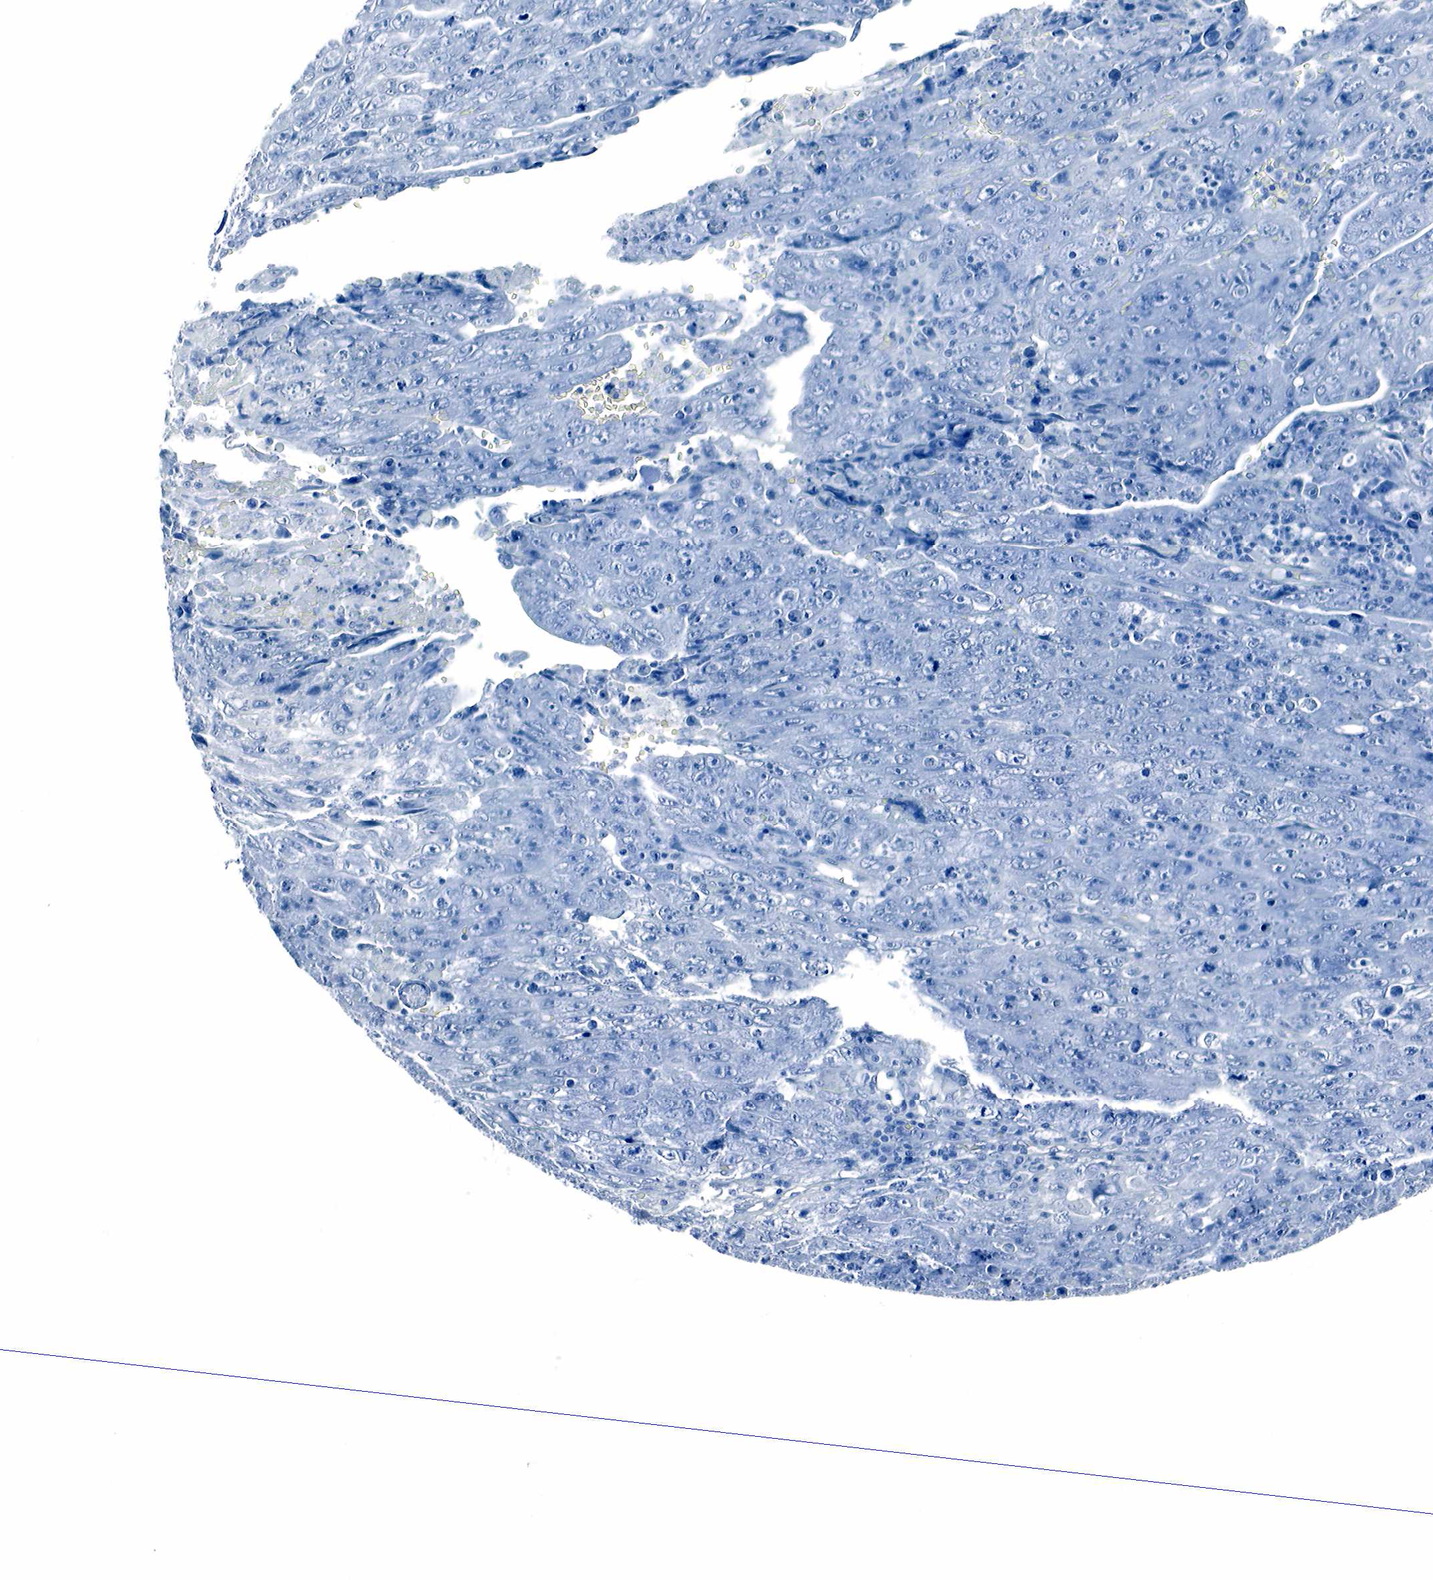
{"staining": {"intensity": "negative", "quantity": "none", "location": "none"}, "tissue": "testis cancer", "cell_type": "Tumor cells", "image_type": "cancer", "snomed": [{"axis": "morphology", "description": "Carcinoma, Embryonal, NOS"}, {"axis": "topography", "description": "Testis"}], "caption": "Human testis cancer stained for a protein using IHC reveals no staining in tumor cells.", "gene": "GCG", "patient": {"sex": "male", "age": 28}}